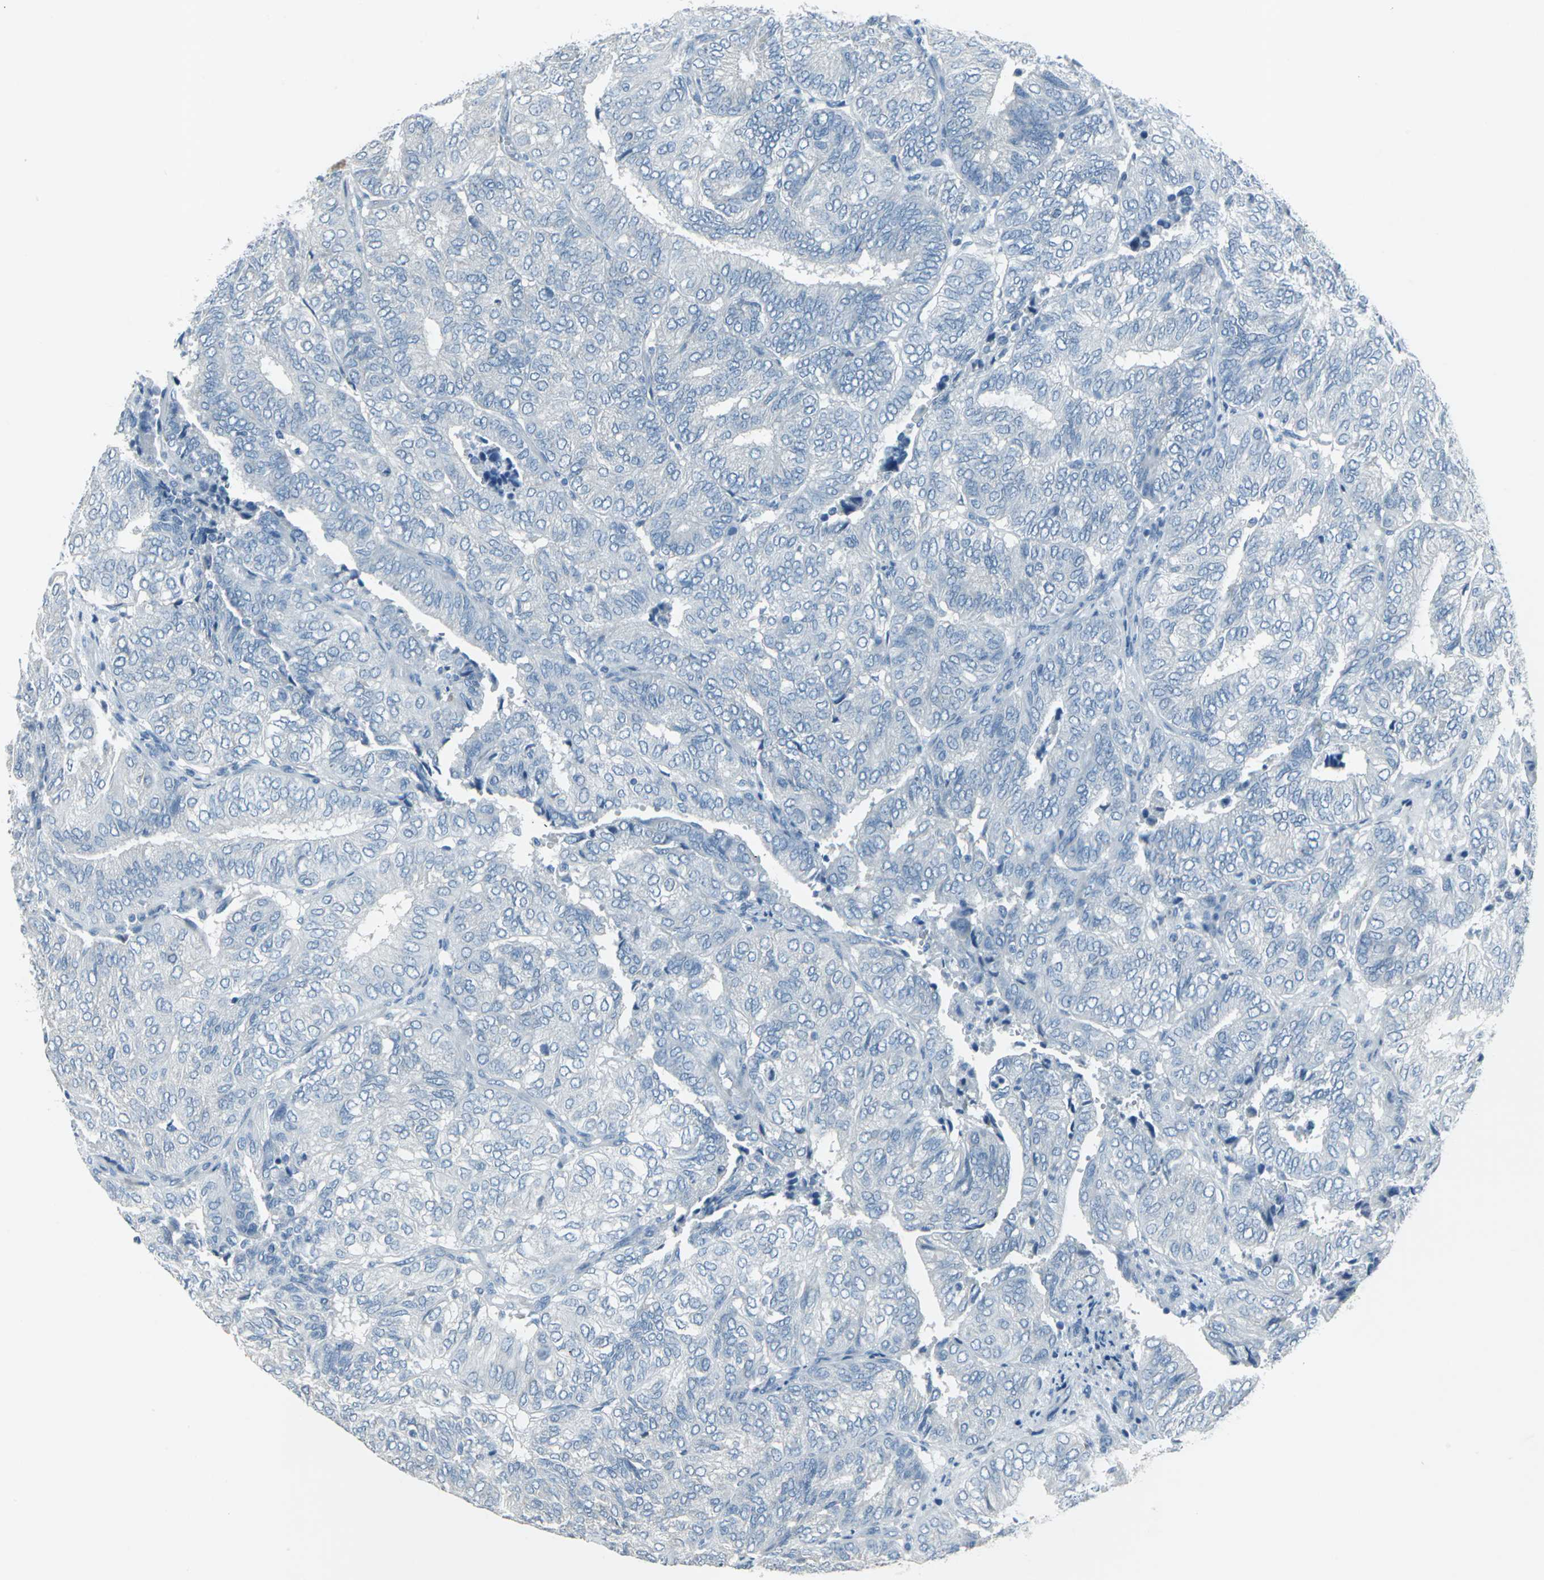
{"staining": {"intensity": "negative", "quantity": "none", "location": "none"}, "tissue": "endometrial cancer", "cell_type": "Tumor cells", "image_type": "cancer", "snomed": [{"axis": "morphology", "description": "Adenocarcinoma, NOS"}, {"axis": "topography", "description": "Uterus"}], "caption": "Immunohistochemistry of human endometrial cancer reveals no staining in tumor cells.", "gene": "DNAI2", "patient": {"sex": "female", "age": 60}}